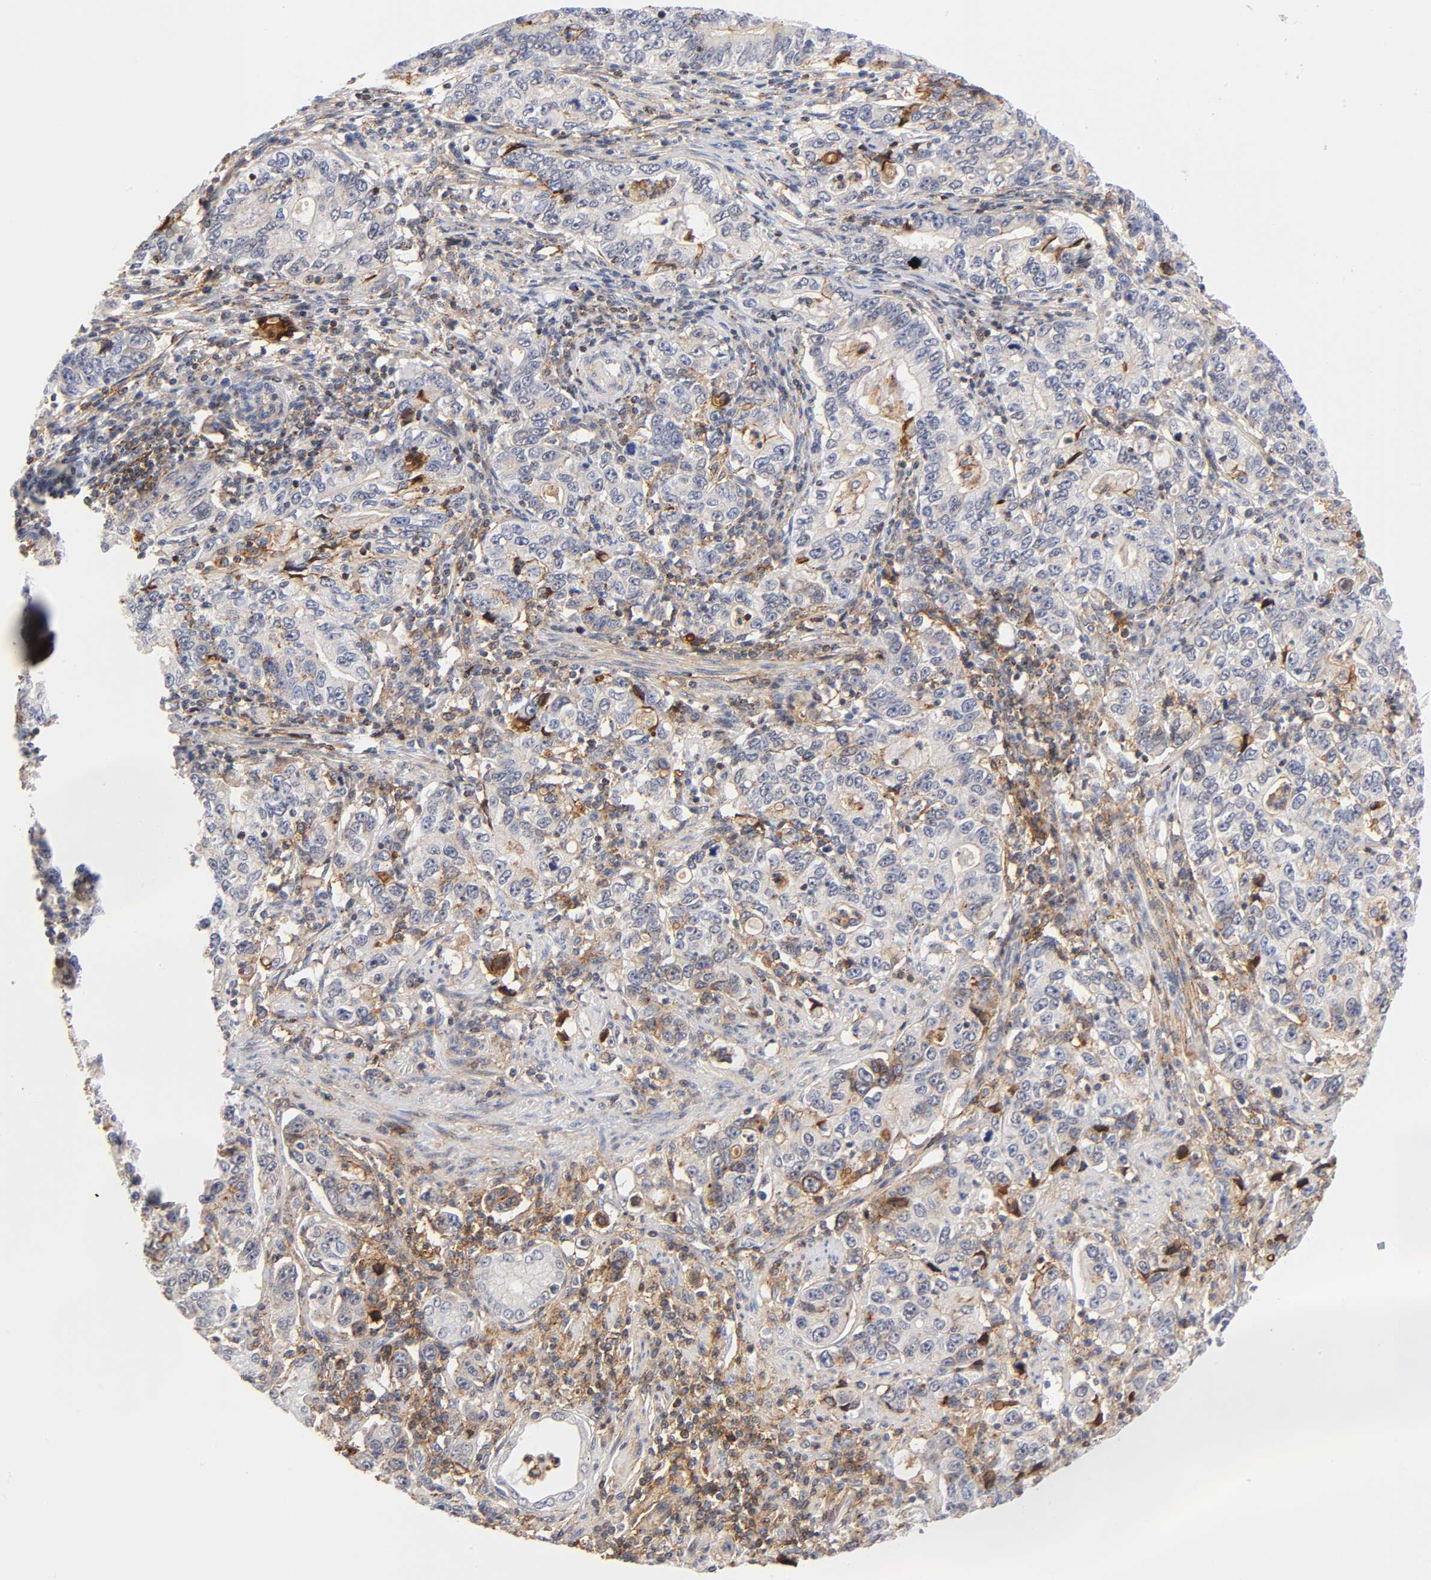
{"staining": {"intensity": "moderate", "quantity": "25%-75%", "location": "cytoplasmic/membranous"}, "tissue": "stomach cancer", "cell_type": "Tumor cells", "image_type": "cancer", "snomed": [{"axis": "morphology", "description": "Adenocarcinoma, NOS"}, {"axis": "topography", "description": "Stomach, lower"}], "caption": "Immunohistochemical staining of human stomach adenocarcinoma displays moderate cytoplasmic/membranous protein expression in approximately 25%-75% of tumor cells. Immunohistochemistry stains the protein of interest in brown and the nuclei are stained blue.", "gene": "ANXA7", "patient": {"sex": "female", "age": 72}}